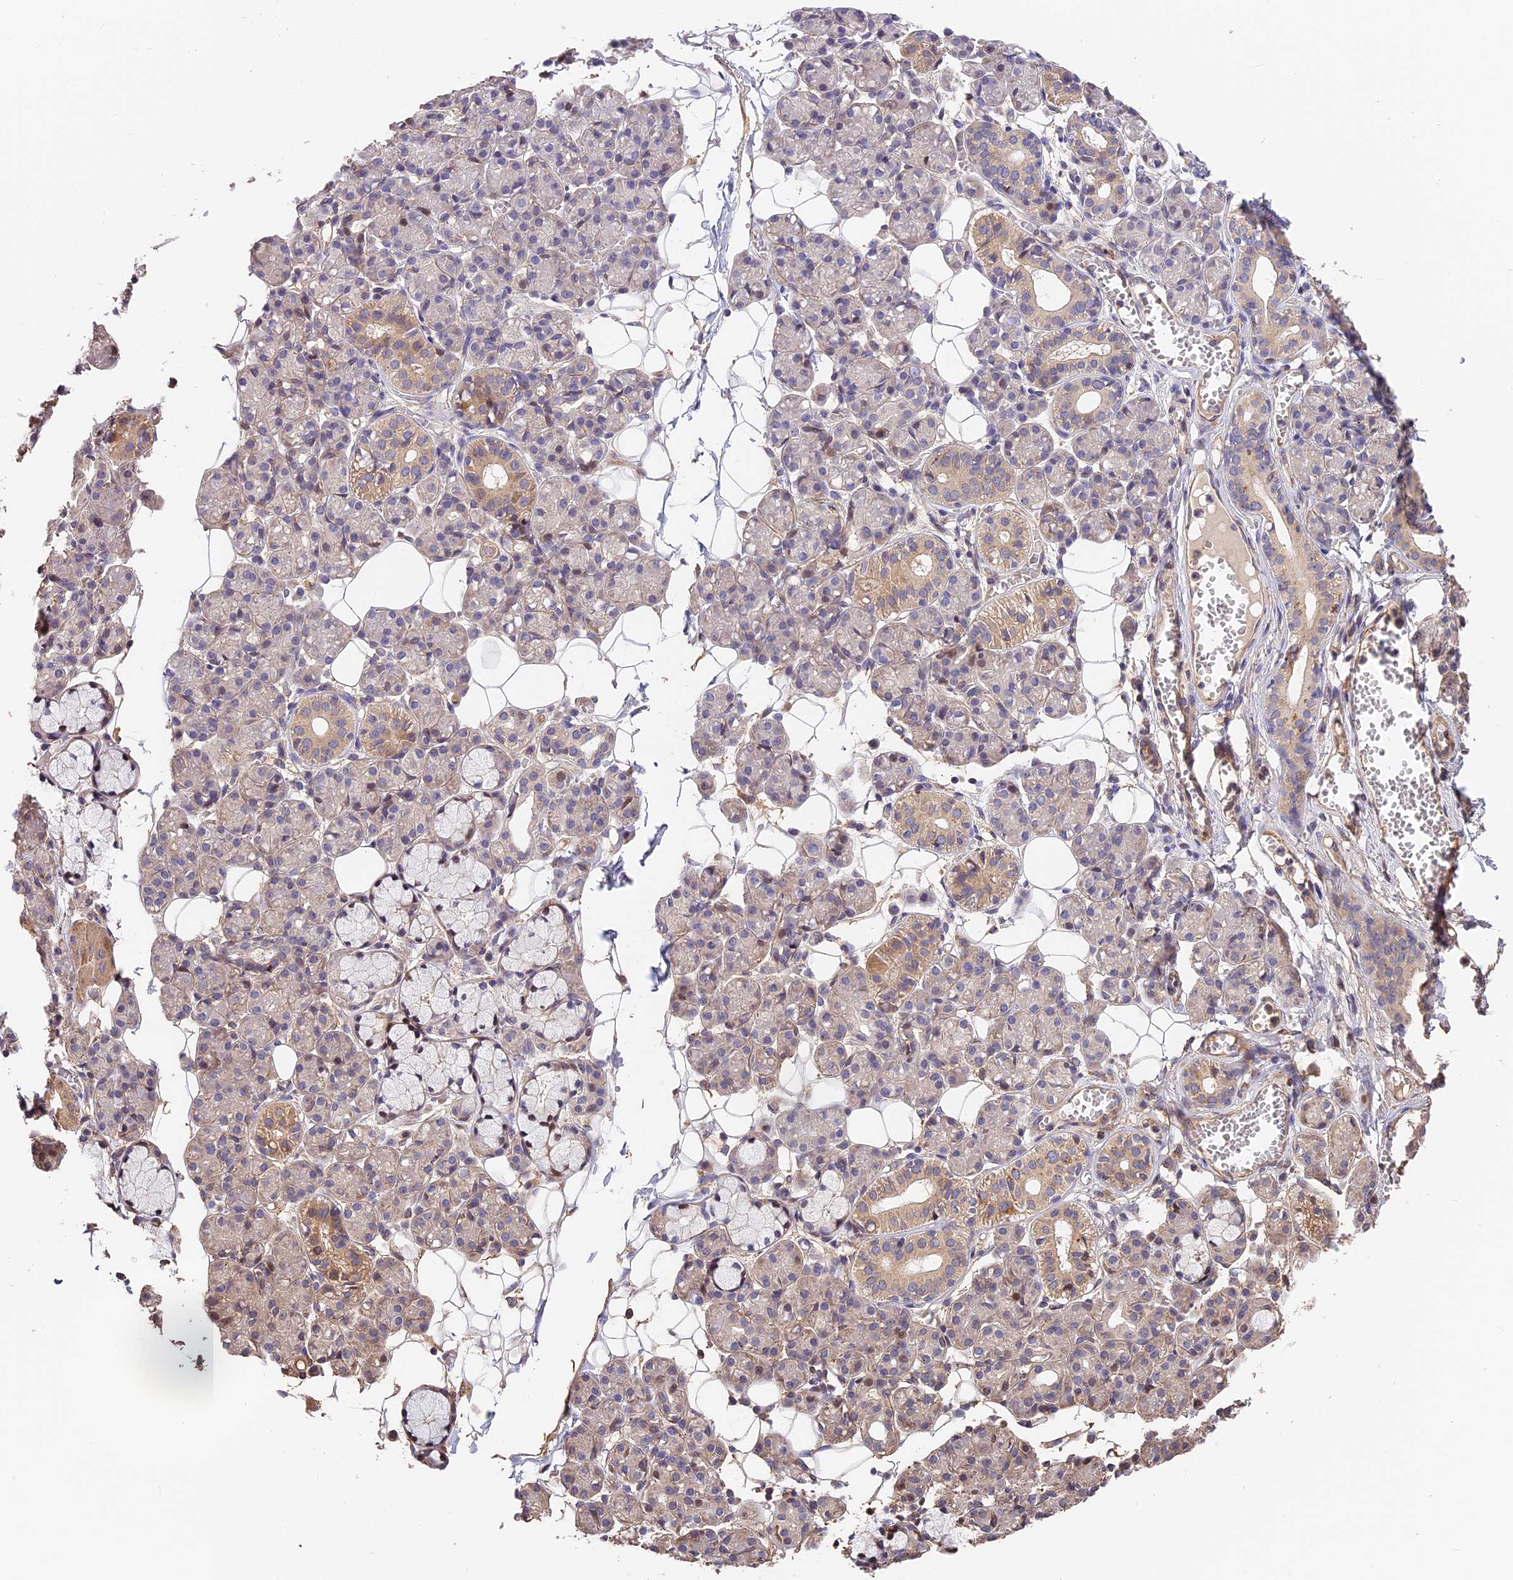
{"staining": {"intensity": "moderate", "quantity": "<25%", "location": "cytoplasmic/membranous,nuclear"}, "tissue": "salivary gland", "cell_type": "Glandular cells", "image_type": "normal", "snomed": [{"axis": "morphology", "description": "Normal tissue, NOS"}, {"axis": "topography", "description": "Salivary gland"}], "caption": "This histopathology image exhibits immunohistochemistry (IHC) staining of normal salivary gland, with low moderate cytoplasmic/membranous,nuclear expression in about <25% of glandular cells.", "gene": "ARHGAP17", "patient": {"sex": "male", "age": 63}}